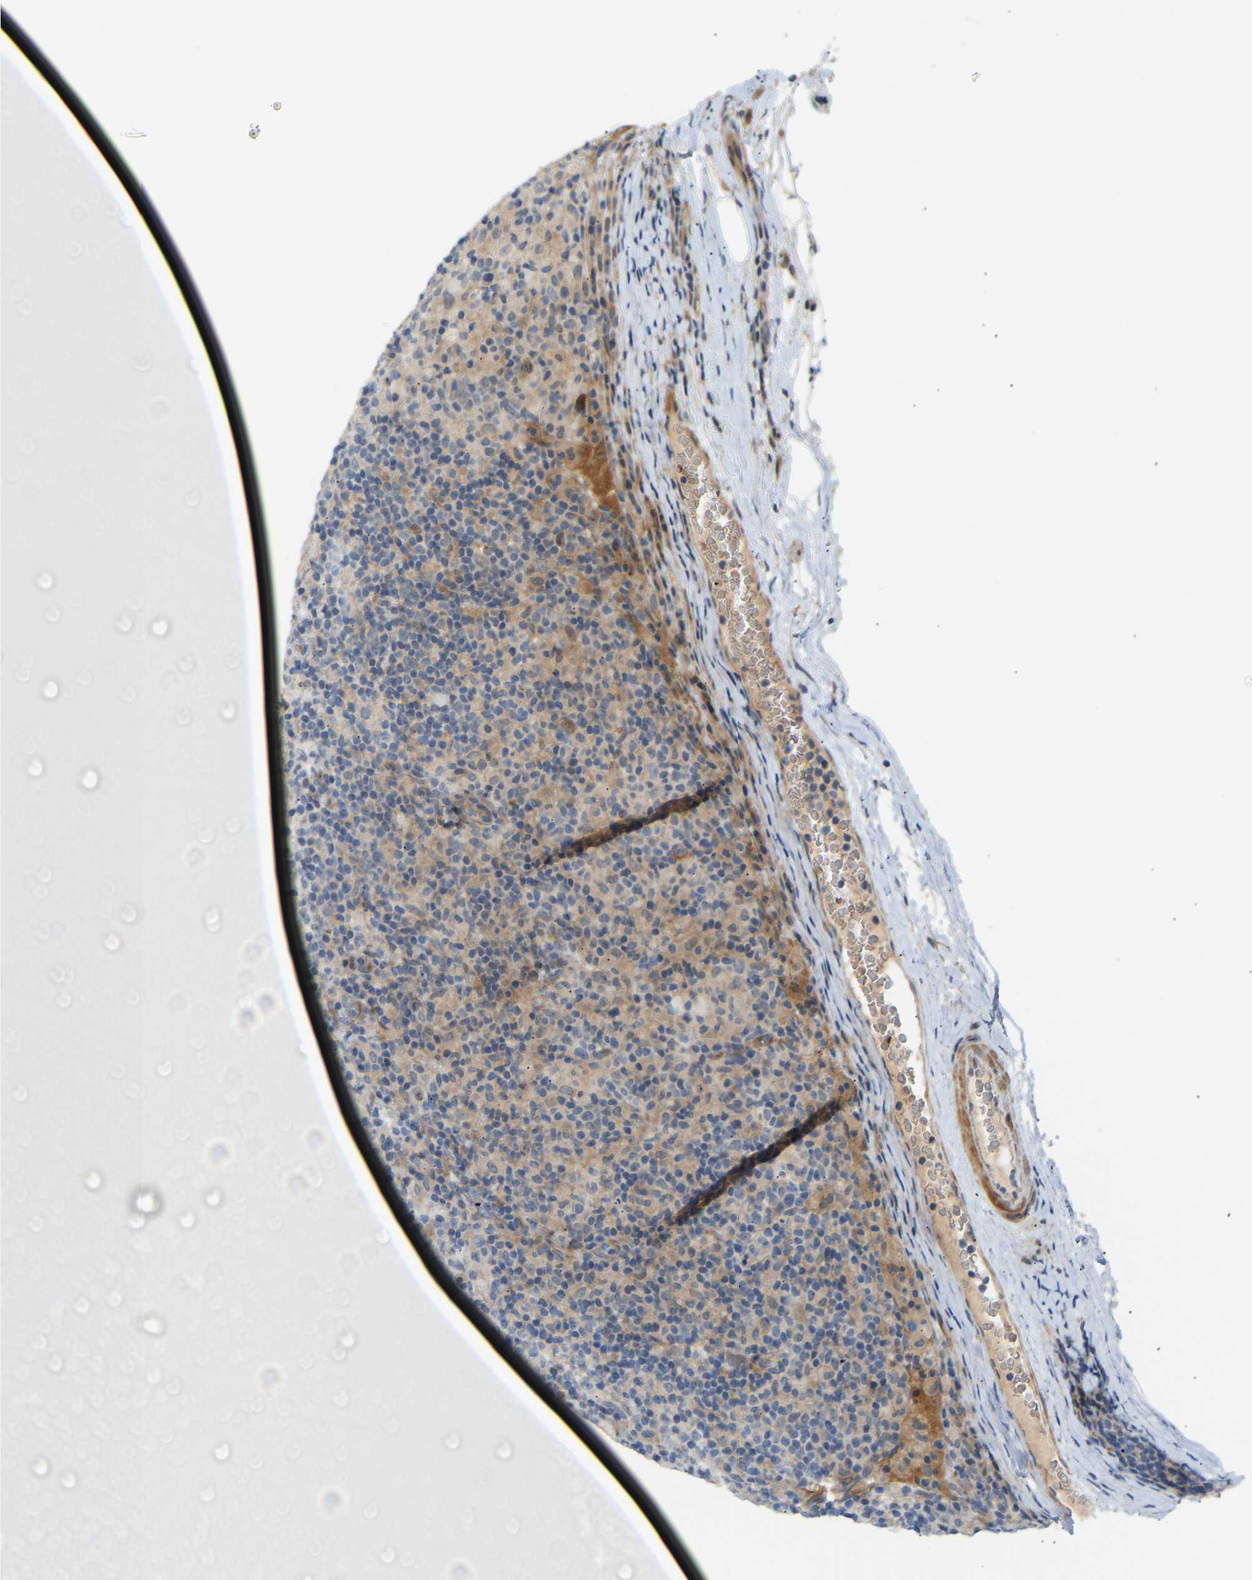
{"staining": {"intensity": "weak", "quantity": "<25%", "location": "cytoplasmic/membranous"}, "tissue": "lymphoma", "cell_type": "Tumor cells", "image_type": "cancer", "snomed": [{"axis": "morphology", "description": "Hodgkin's disease, NOS"}, {"axis": "topography", "description": "Lymph node"}], "caption": "Tumor cells show no significant protein staining in Hodgkin's disease.", "gene": "POGLUT2", "patient": {"sex": "male", "age": 70}}